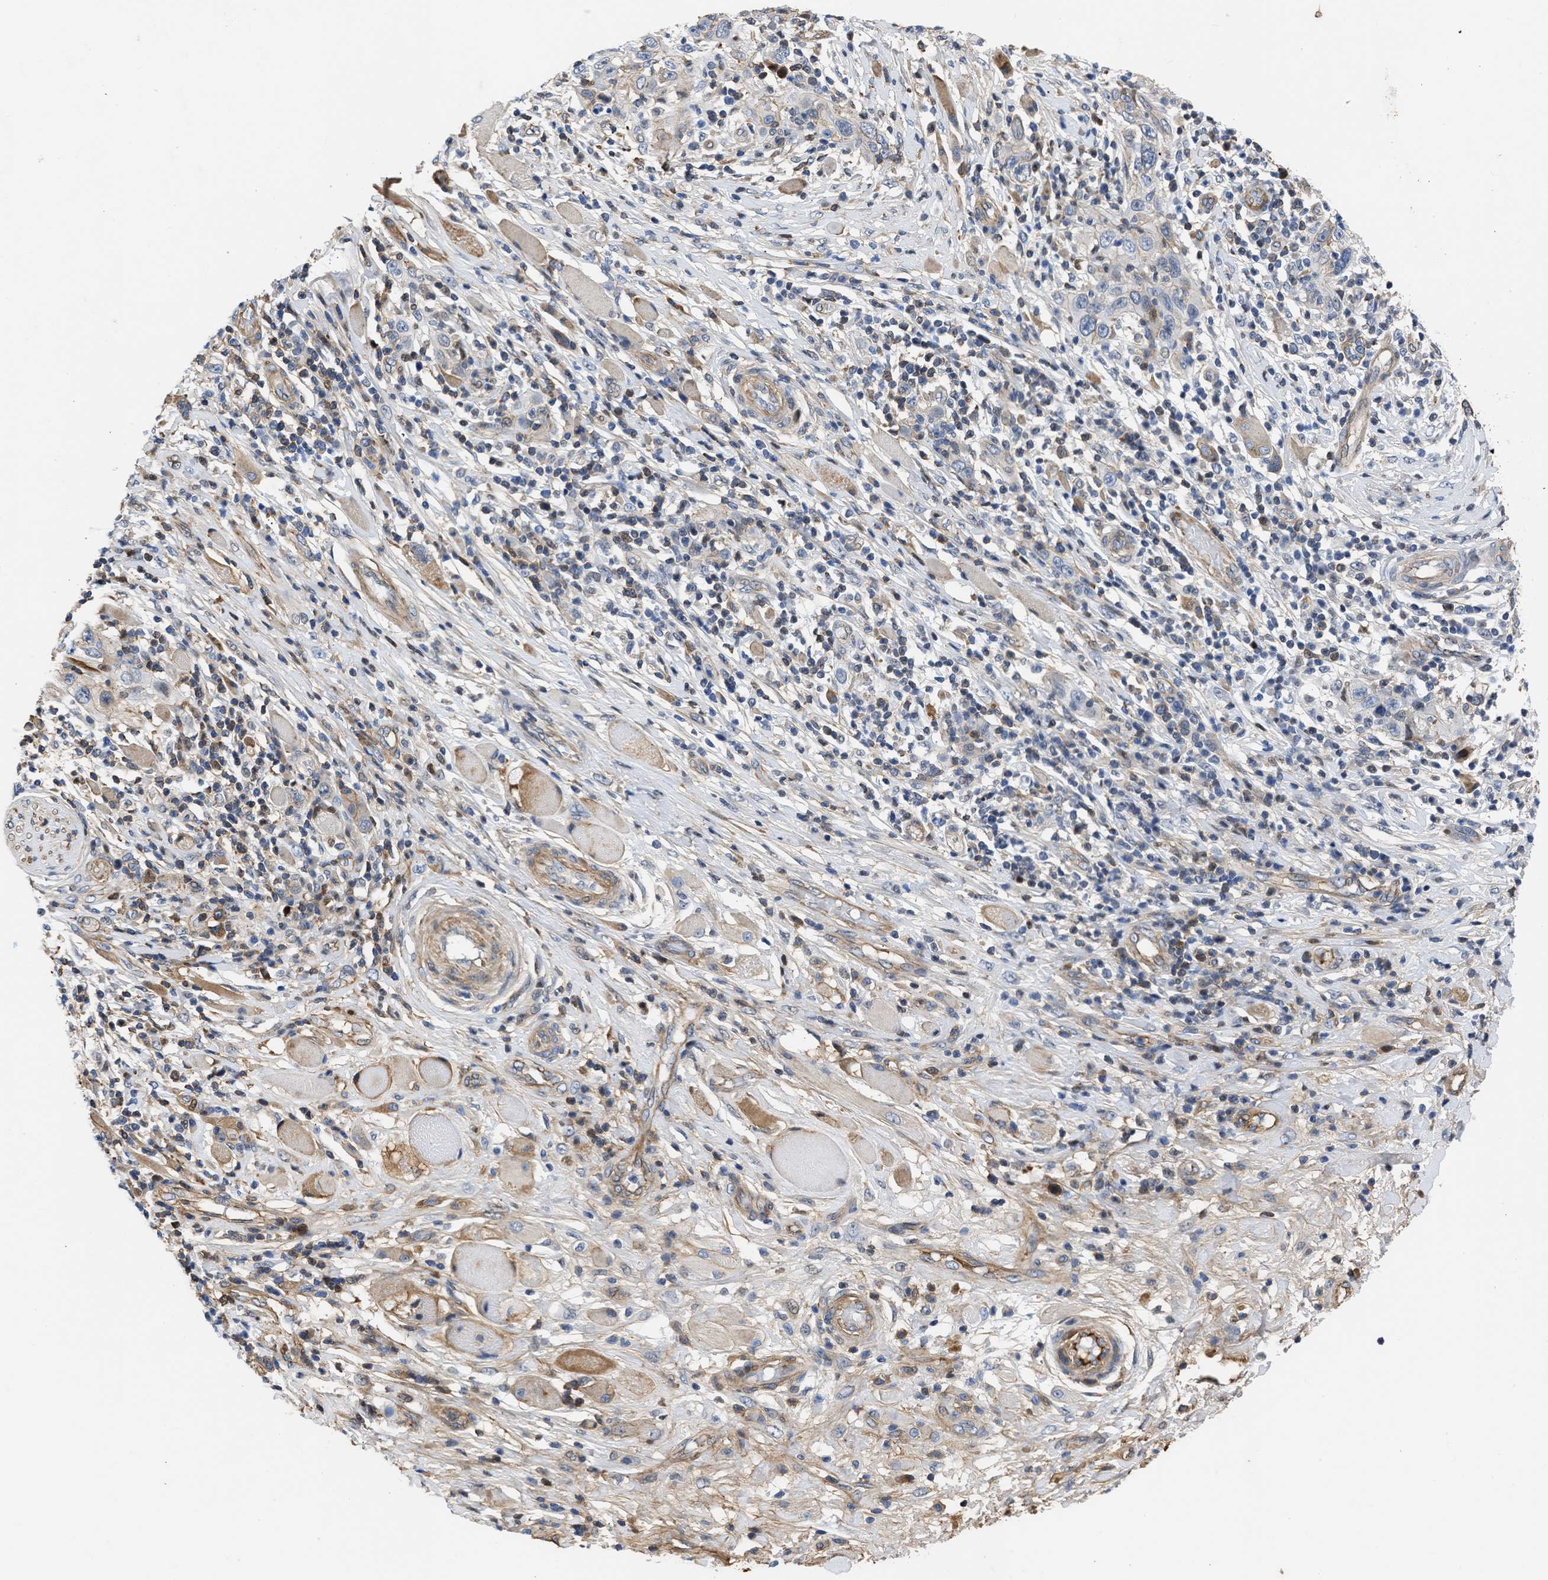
{"staining": {"intensity": "weak", "quantity": "<25%", "location": "cytoplasmic/membranous"}, "tissue": "skin cancer", "cell_type": "Tumor cells", "image_type": "cancer", "snomed": [{"axis": "morphology", "description": "Squamous cell carcinoma, NOS"}, {"axis": "topography", "description": "Skin"}], "caption": "This micrograph is of skin squamous cell carcinoma stained with IHC to label a protein in brown with the nuclei are counter-stained blue. There is no expression in tumor cells.", "gene": "MAS1L", "patient": {"sex": "female", "age": 88}}